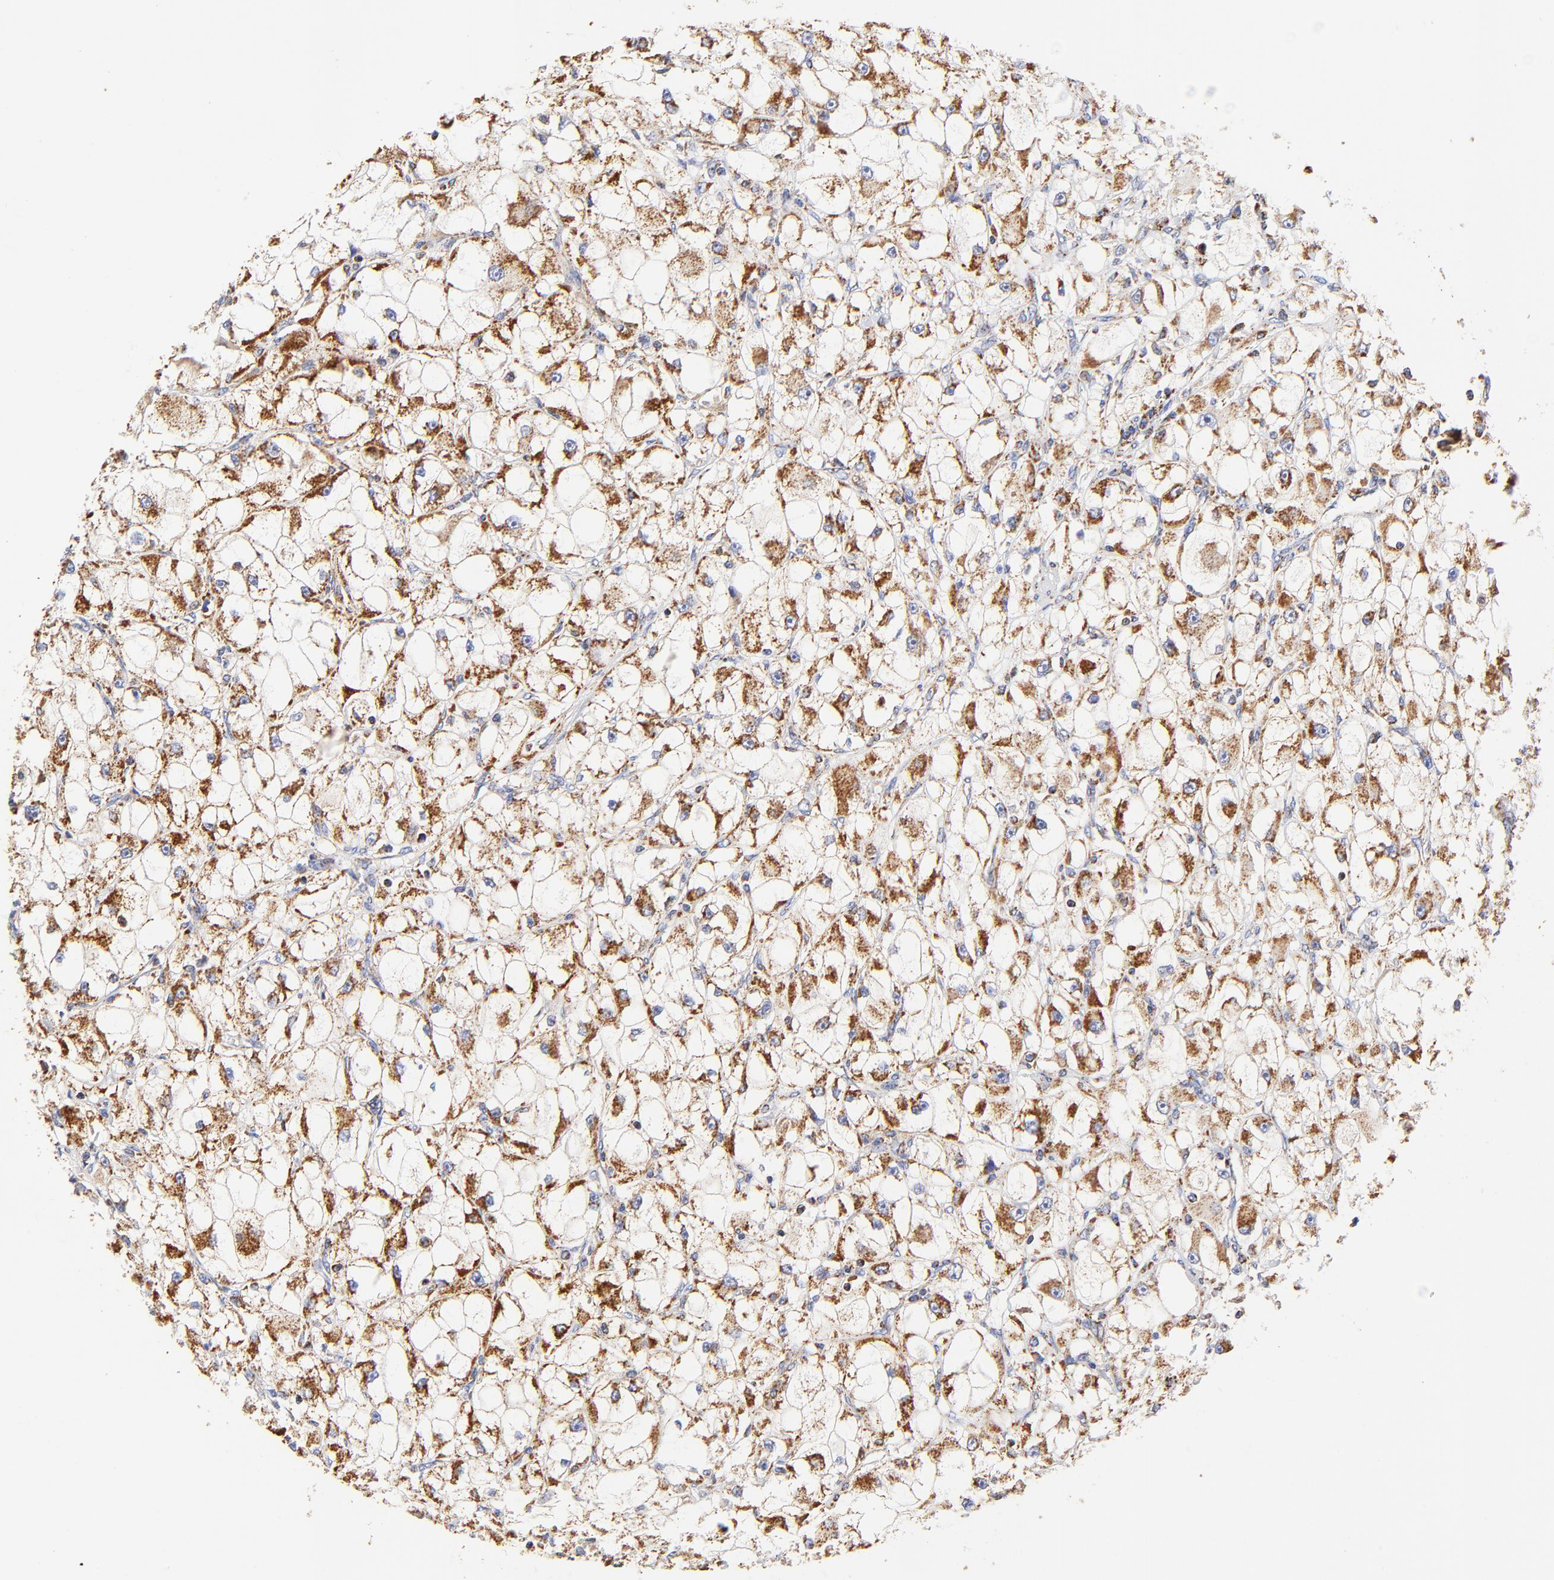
{"staining": {"intensity": "moderate", "quantity": ">75%", "location": "cytoplasmic/membranous"}, "tissue": "renal cancer", "cell_type": "Tumor cells", "image_type": "cancer", "snomed": [{"axis": "morphology", "description": "Adenocarcinoma, NOS"}, {"axis": "topography", "description": "Kidney"}], "caption": "High-power microscopy captured an immunohistochemistry (IHC) micrograph of renal cancer (adenocarcinoma), revealing moderate cytoplasmic/membranous positivity in about >75% of tumor cells.", "gene": "ATP5F1D", "patient": {"sex": "female", "age": 73}}